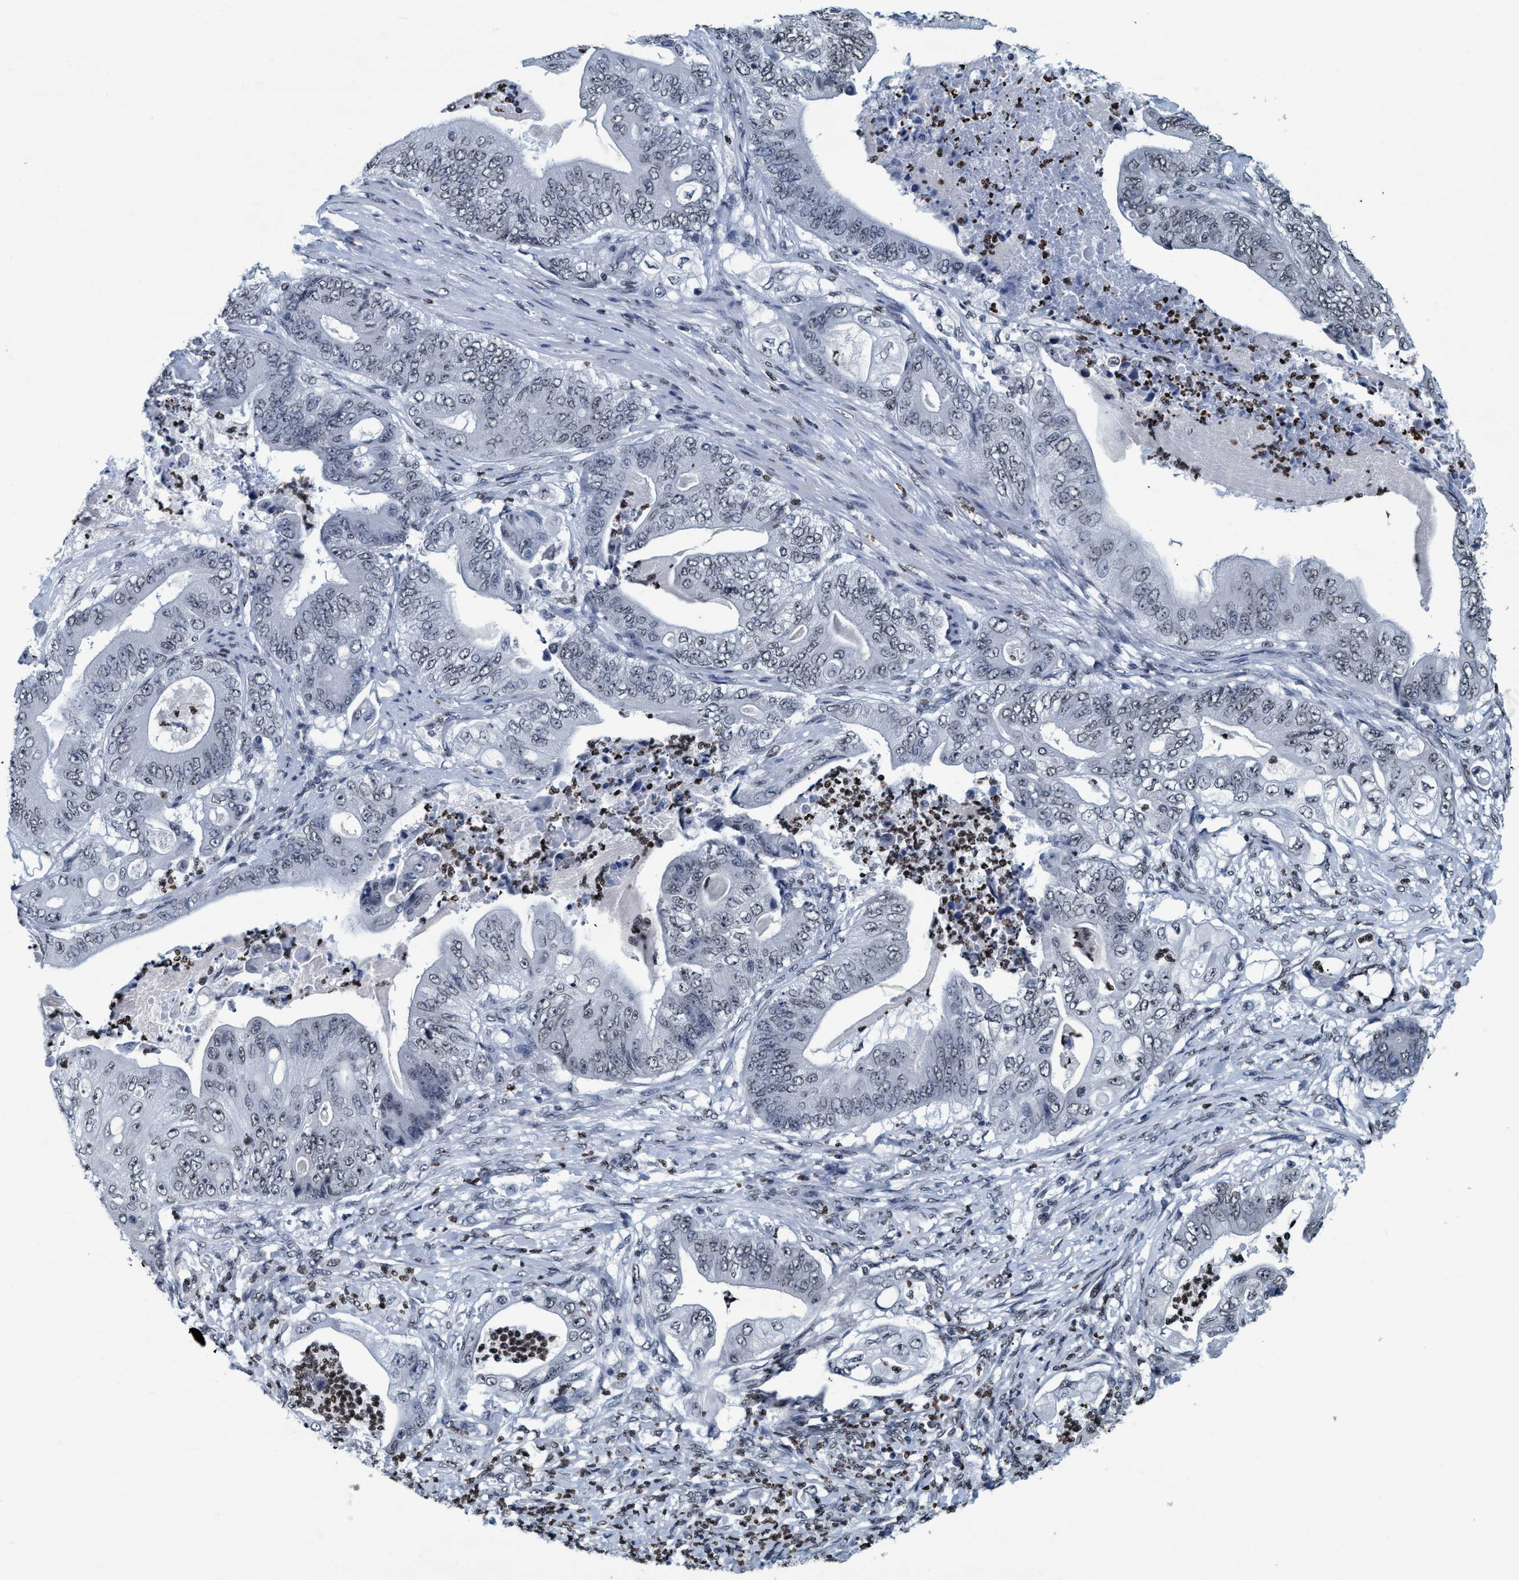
{"staining": {"intensity": "negative", "quantity": "none", "location": "none"}, "tissue": "stomach cancer", "cell_type": "Tumor cells", "image_type": "cancer", "snomed": [{"axis": "morphology", "description": "Adenocarcinoma, NOS"}, {"axis": "topography", "description": "Stomach"}], "caption": "Immunohistochemistry (IHC) photomicrograph of neoplastic tissue: stomach cancer stained with DAB (3,3'-diaminobenzidine) displays no significant protein positivity in tumor cells.", "gene": "CCNE2", "patient": {"sex": "female", "age": 73}}